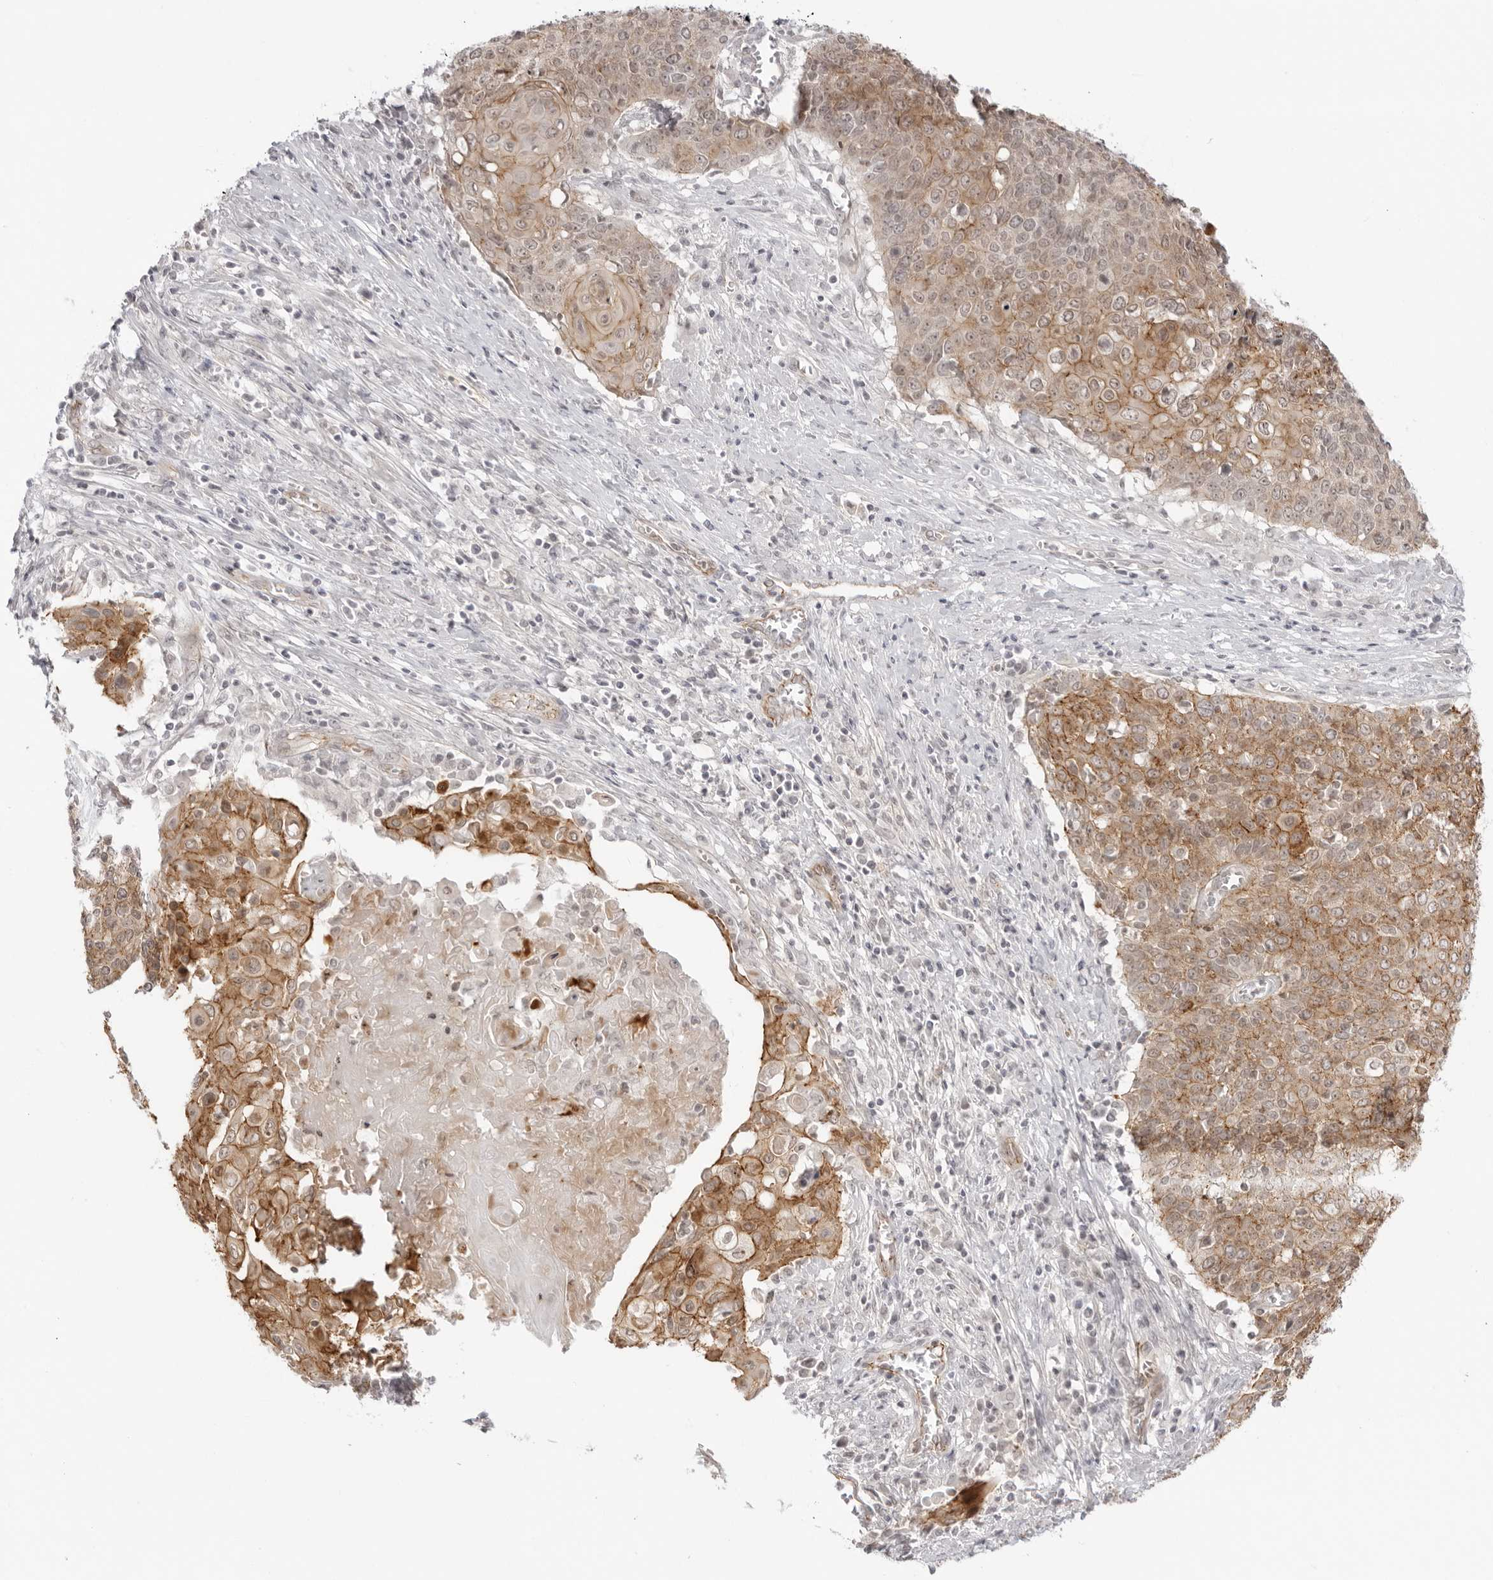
{"staining": {"intensity": "moderate", "quantity": ">75%", "location": "cytoplasmic/membranous"}, "tissue": "cervical cancer", "cell_type": "Tumor cells", "image_type": "cancer", "snomed": [{"axis": "morphology", "description": "Squamous cell carcinoma, NOS"}, {"axis": "topography", "description": "Cervix"}], "caption": "Cervical cancer (squamous cell carcinoma) stained for a protein (brown) exhibits moderate cytoplasmic/membranous positive positivity in approximately >75% of tumor cells.", "gene": "TRAPPC3", "patient": {"sex": "female", "age": 39}}